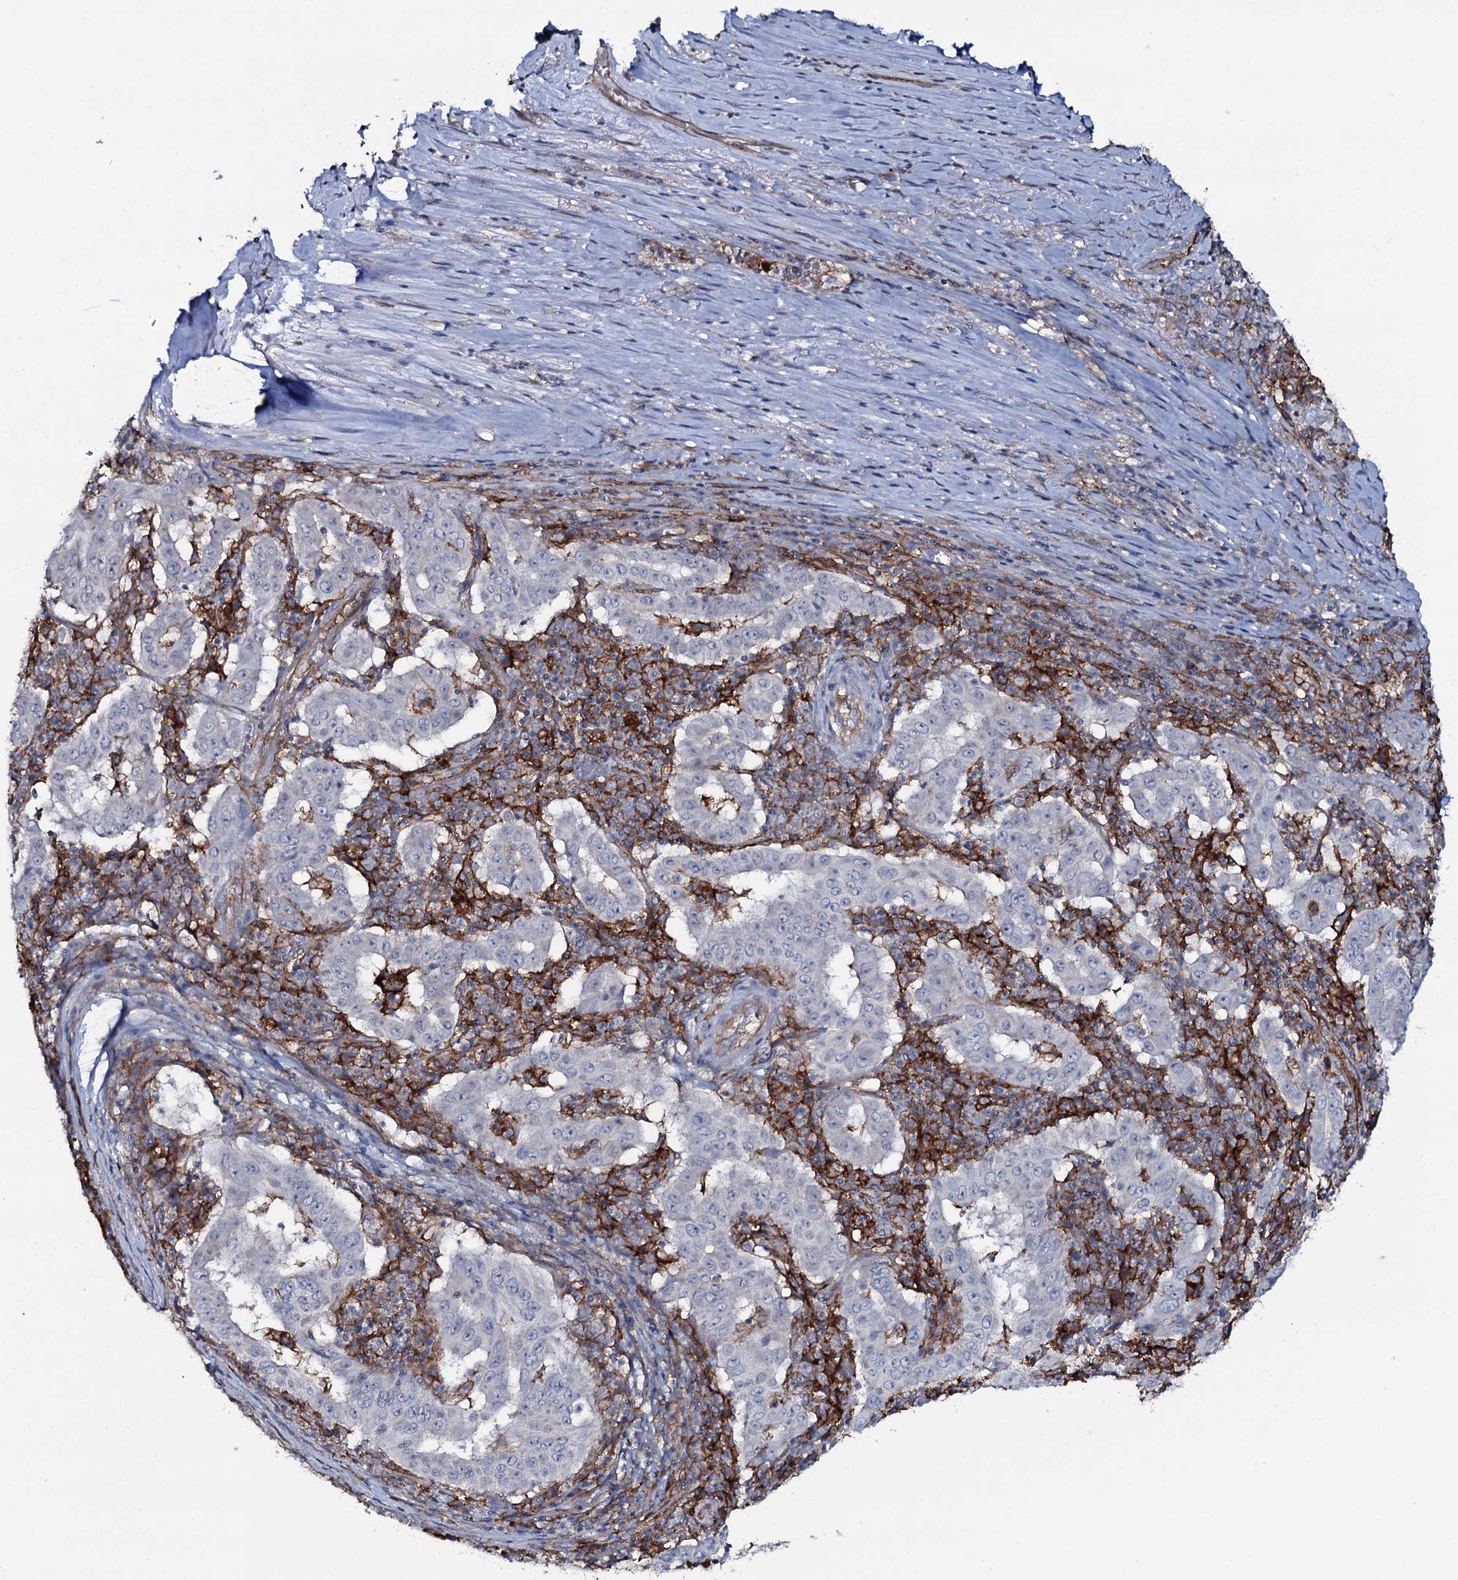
{"staining": {"intensity": "negative", "quantity": "none", "location": "none"}, "tissue": "pancreatic cancer", "cell_type": "Tumor cells", "image_type": "cancer", "snomed": [{"axis": "morphology", "description": "Adenocarcinoma, NOS"}, {"axis": "topography", "description": "Pancreas"}], "caption": "This is an IHC photomicrograph of pancreatic cancer. There is no staining in tumor cells.", "gene": "SNAP23", "patient": {"sex": "male", "age": 63}}